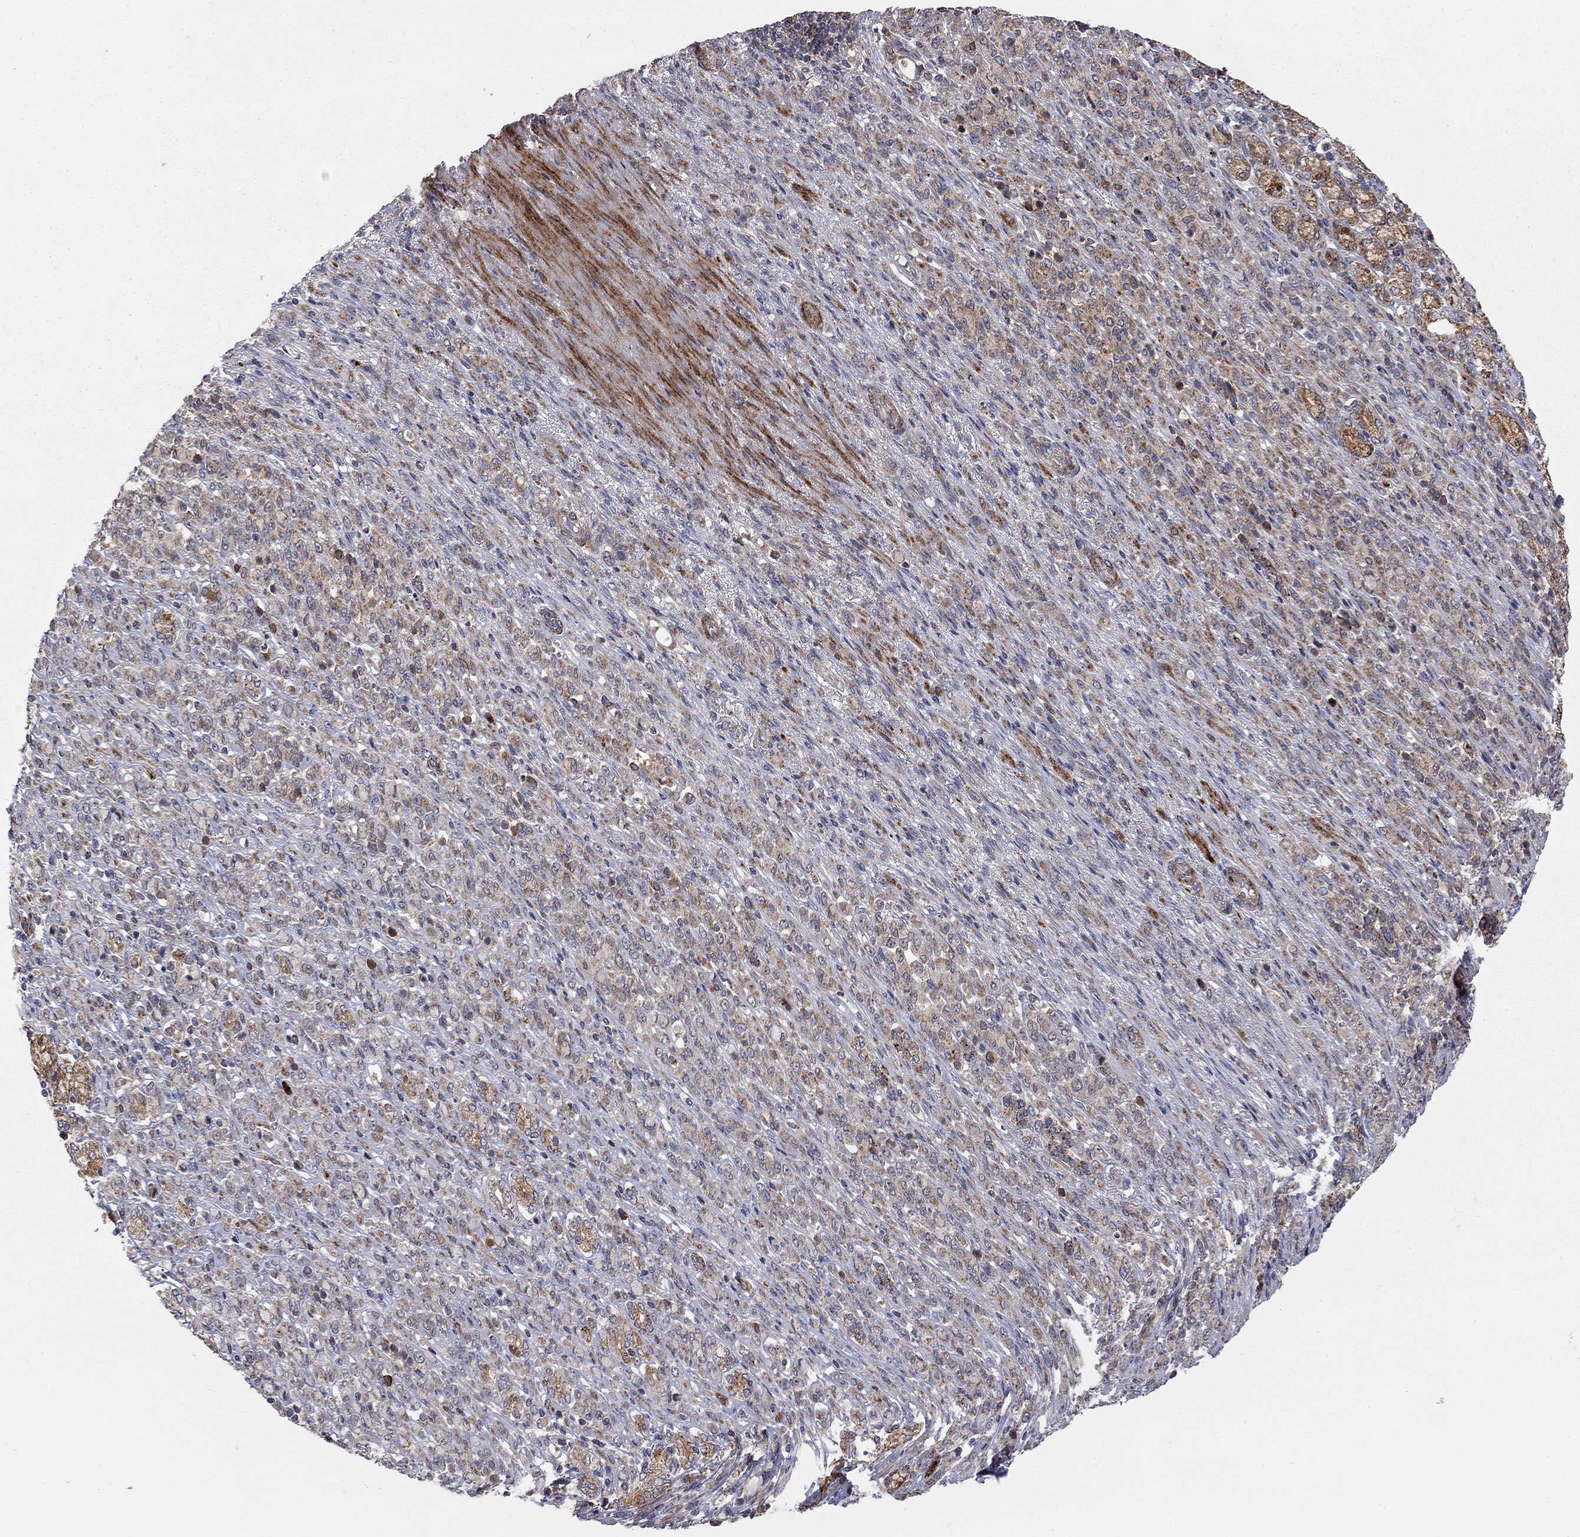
{"staining": {"intensity": "moderate", "quantity": "<25%", "location": "cytoplasmic/membranous"}, "tissue": "stomach cancer", "cell_type": "Tumor cells", "image_type": "cancer", "snomed": [{"axis": "morphology", "description": "Normal tissue, NOS"}, {"axis": "morphology", "description": "Adenocarcinoma, NOS"}, {"axis": "topography", "description": "Stomach"}], "caption": "Tumor cells display moderate cytoplasmic/membranous staining in approximately <25% of cells in adenocarcinoma (stomach).", "gene": "IDS", "patient": {"sex": "female", "age": 79}}